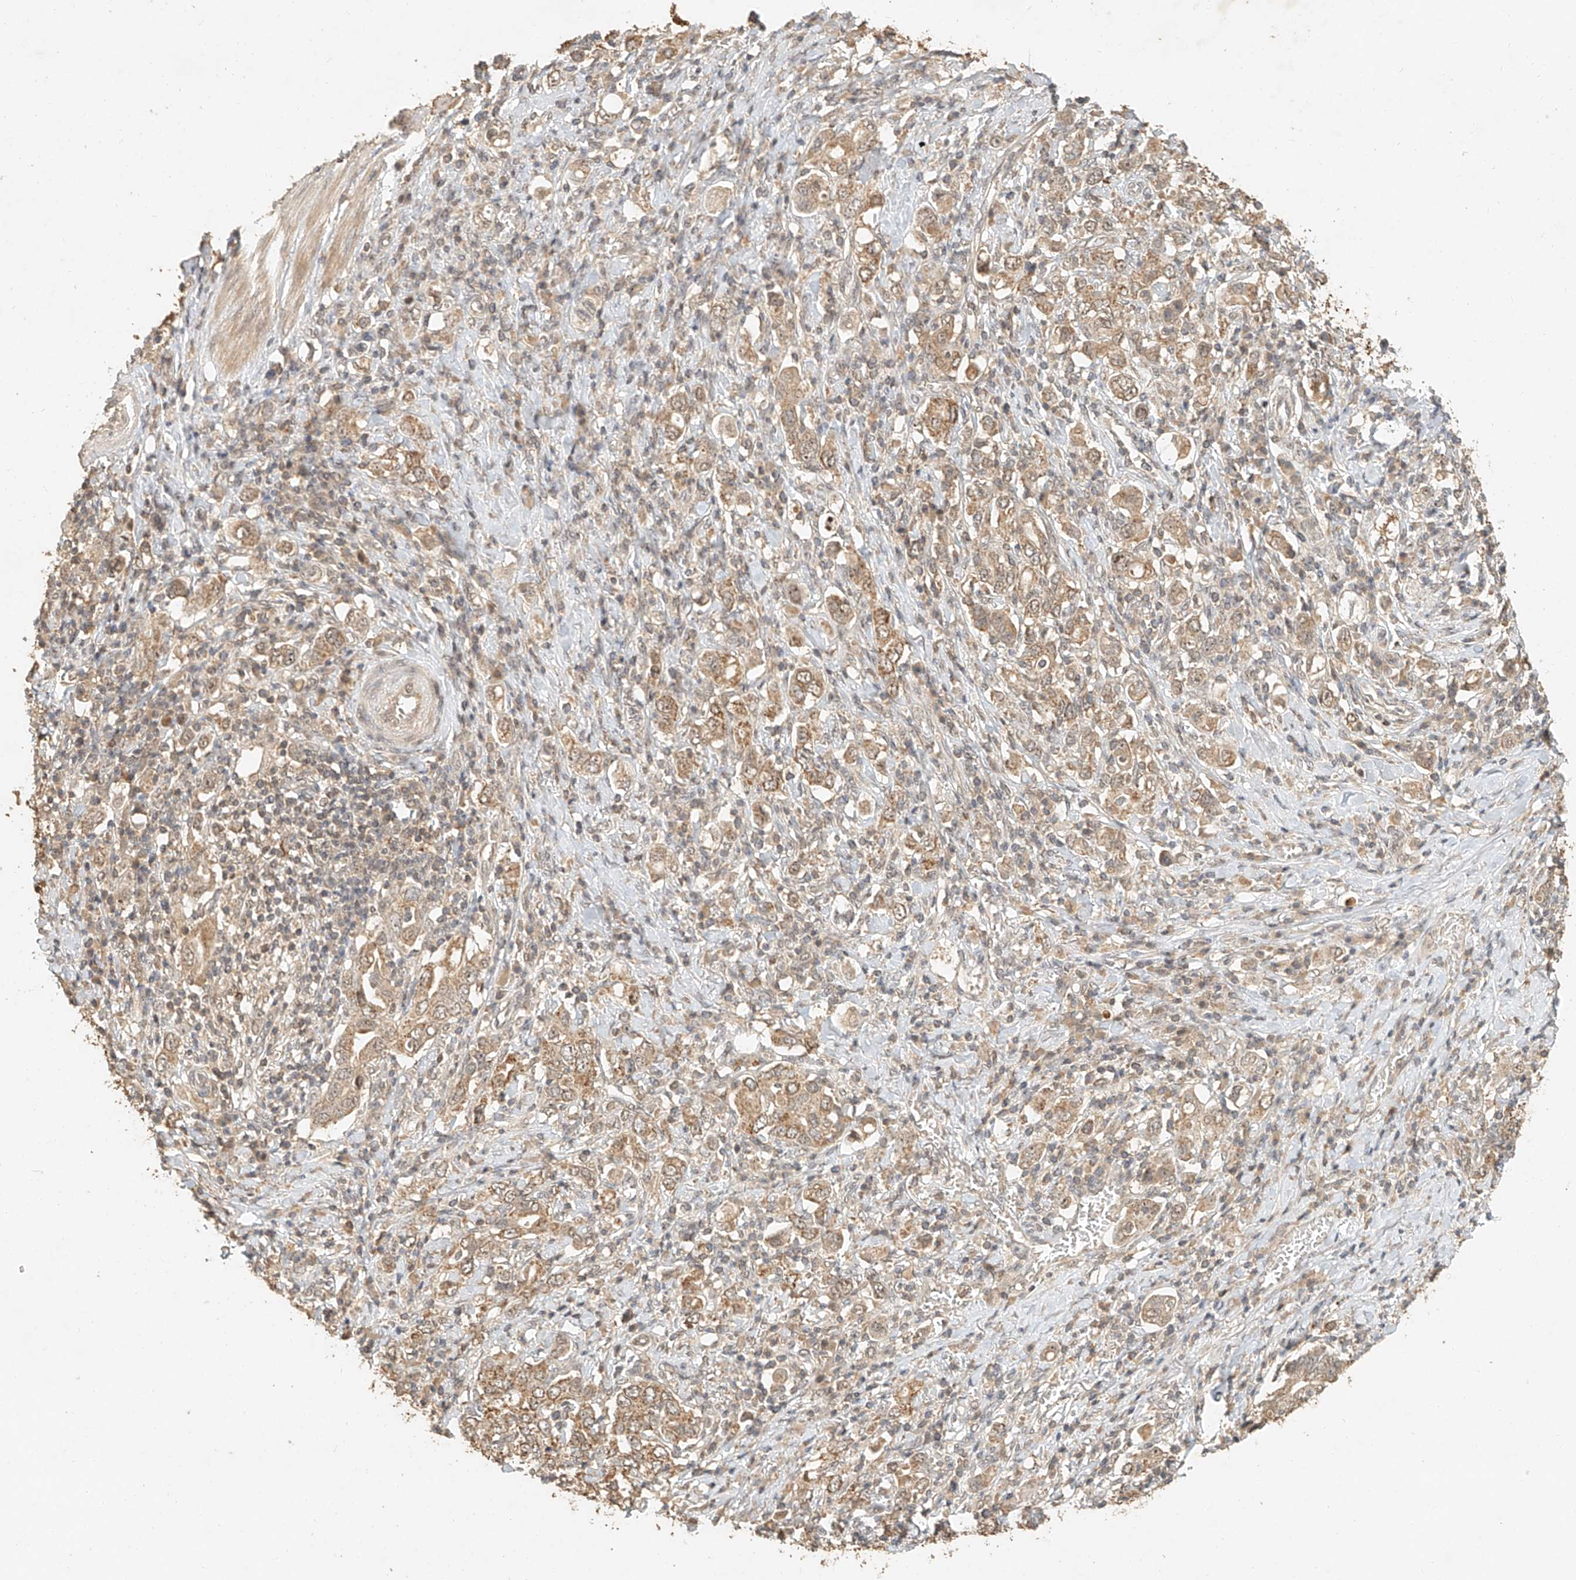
{"staining": {"intensity": "moderate", "quantity": ">75%", "location": "cytoplasmic/membranous"}, "tissue": "stomach cancer", "cell_type": "Tumor cells", "image_type": "cancer", "snomed": [{"axis": "morphology", "description": "Adenocarcinoma, NOS"}, {"axis": "topography", "description": "Stomach, upper"}], "caption": "High-magnification brightfield microscopy of adenocarcinoma (stomach) stained with DAB (brown) and counterstained with hematoxylin (blue). tumor cells exhibit moderate cytoplasmic/membranous positivity is identified in approximately>75% of cells.", "gene": "CXorf58", "patient": {"sex": "male", "age": 62}}